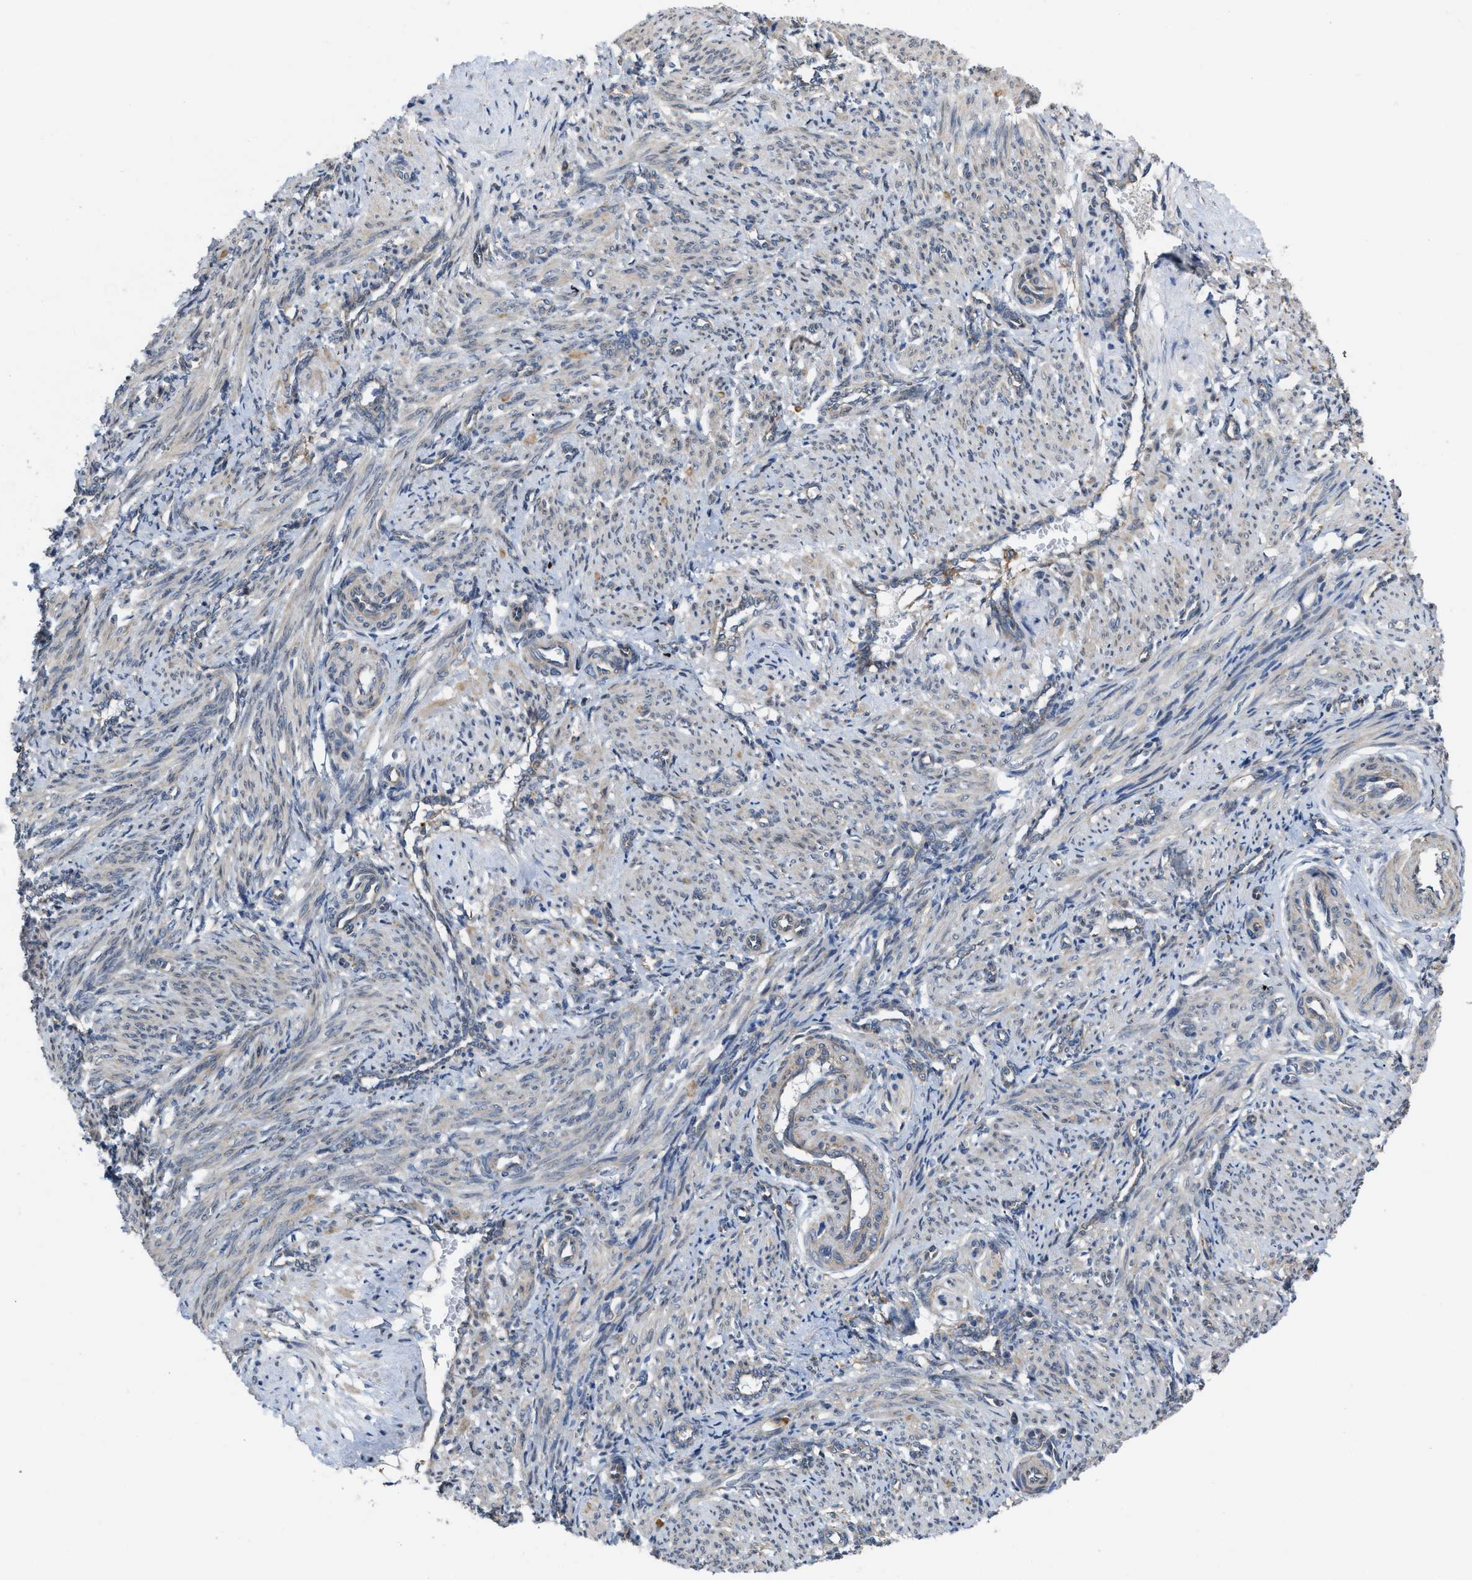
{"staining": {"intensity": "moderate", "quantity": "<25%", "location": "cytoplasmic/membranous"}, "tissue": "smooth muscle", "cell_type": "Smooth muscle cells", "image_type": "normal", "snomed": [{"axis": "morphology", "description": "Normal tissue, NOS"}, {"axis": "topography", "description": "Endometrium"}], "caption": "Smooth muscle stained with DAB (3,3'-diaminobenzidine) immunohistochemistry shows low levels of moderate cytoplasmic/membranous staining in about <25% of smooth muscle cells.", "gene": "MYO18A", "patient": {"sex": "female", "age": 33}}